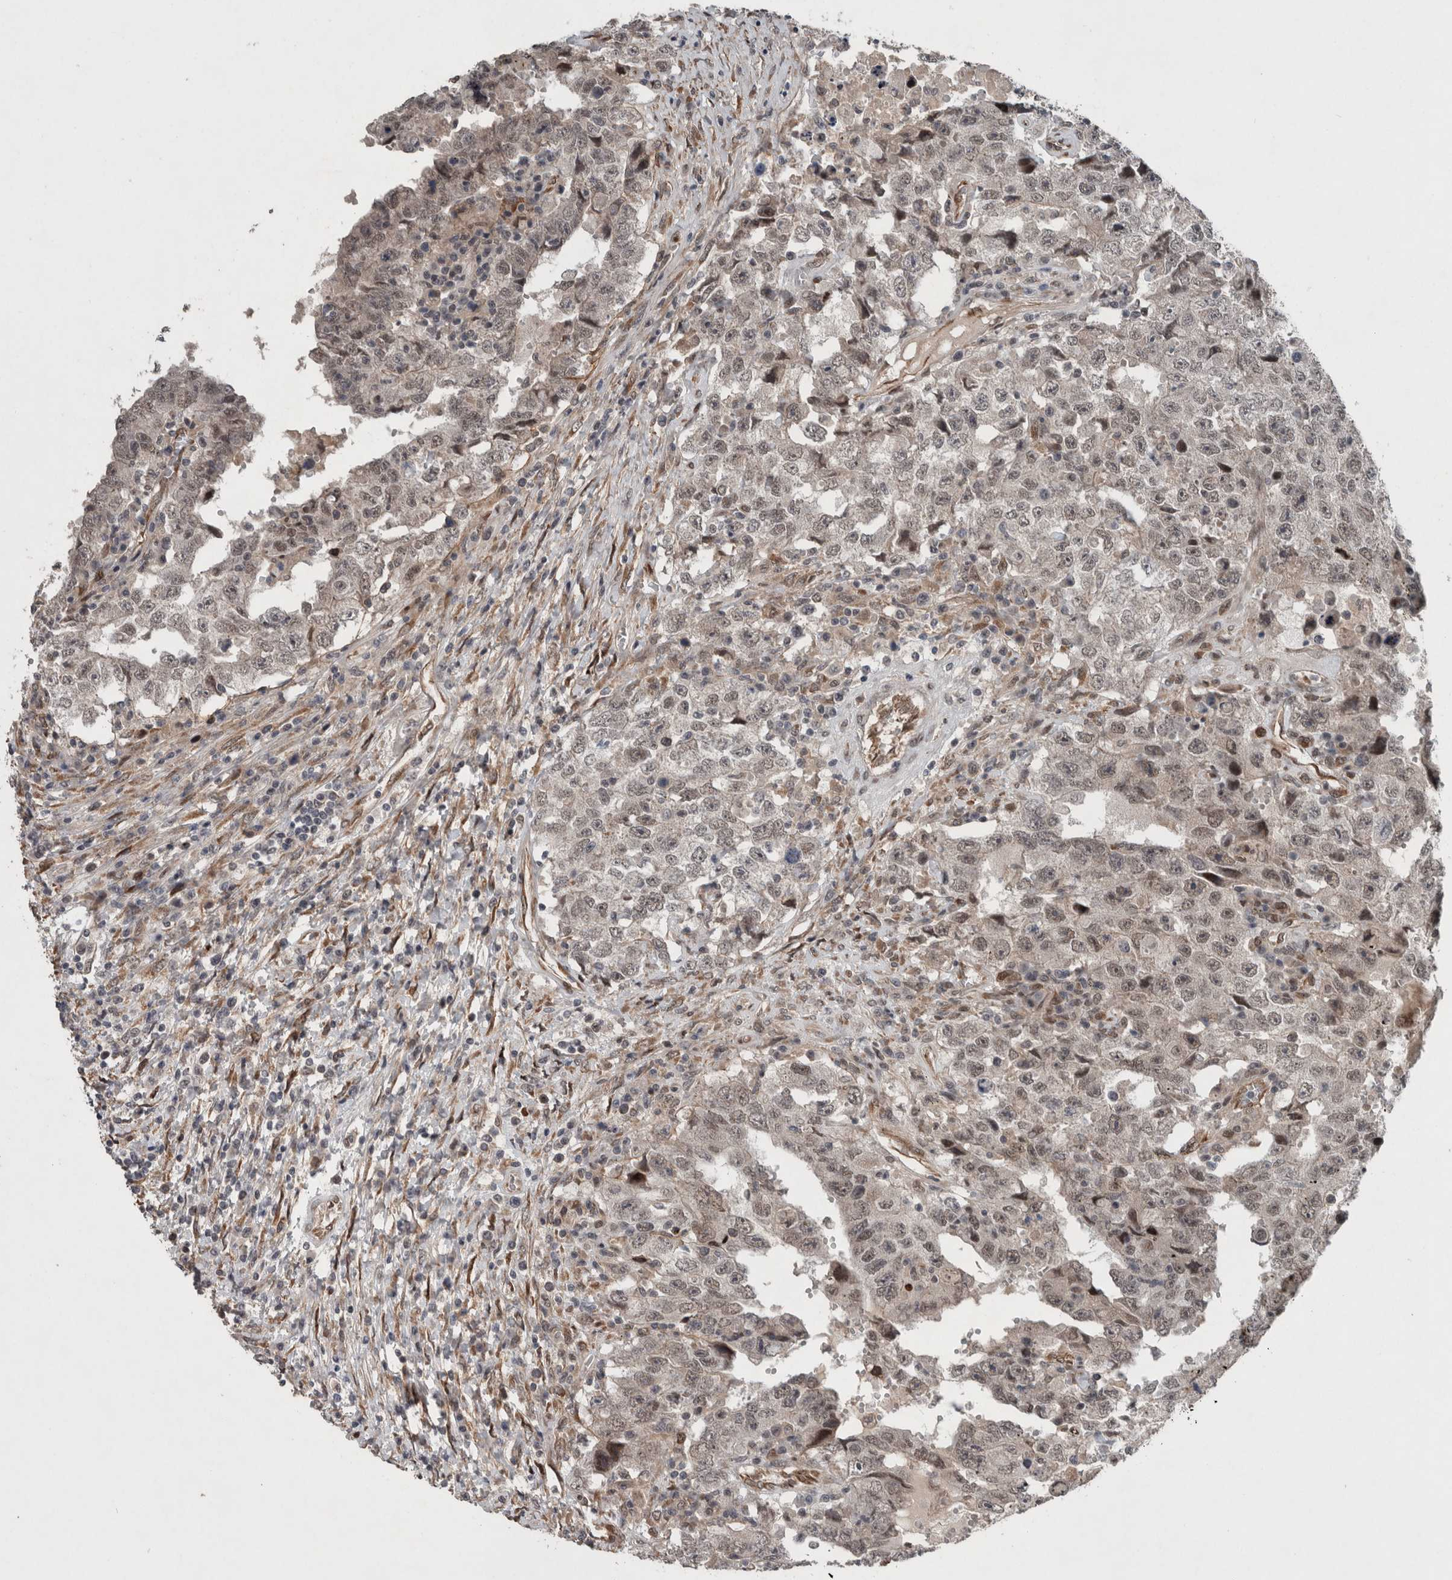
{"staining": {"intensity": "weak", "quantity": "25%-75%", "location": "nuclear"}, "tissue": "testis cancer", "cell_type": "Tumor cells", "image_type": "cancer", "snomed": [{"axis": "morphology", "description": "Carcinoma, Embryonal, NOS"}, {"axis": "topography", "description": "Testis"}], "caption": "Testis cancer stained with immunohistochemistry reveals weak nuclear staining in approximately 25%-75% of tumor cells.", "gene": "GIMAP6", "patient": {"sex": "male", "age": 26}}